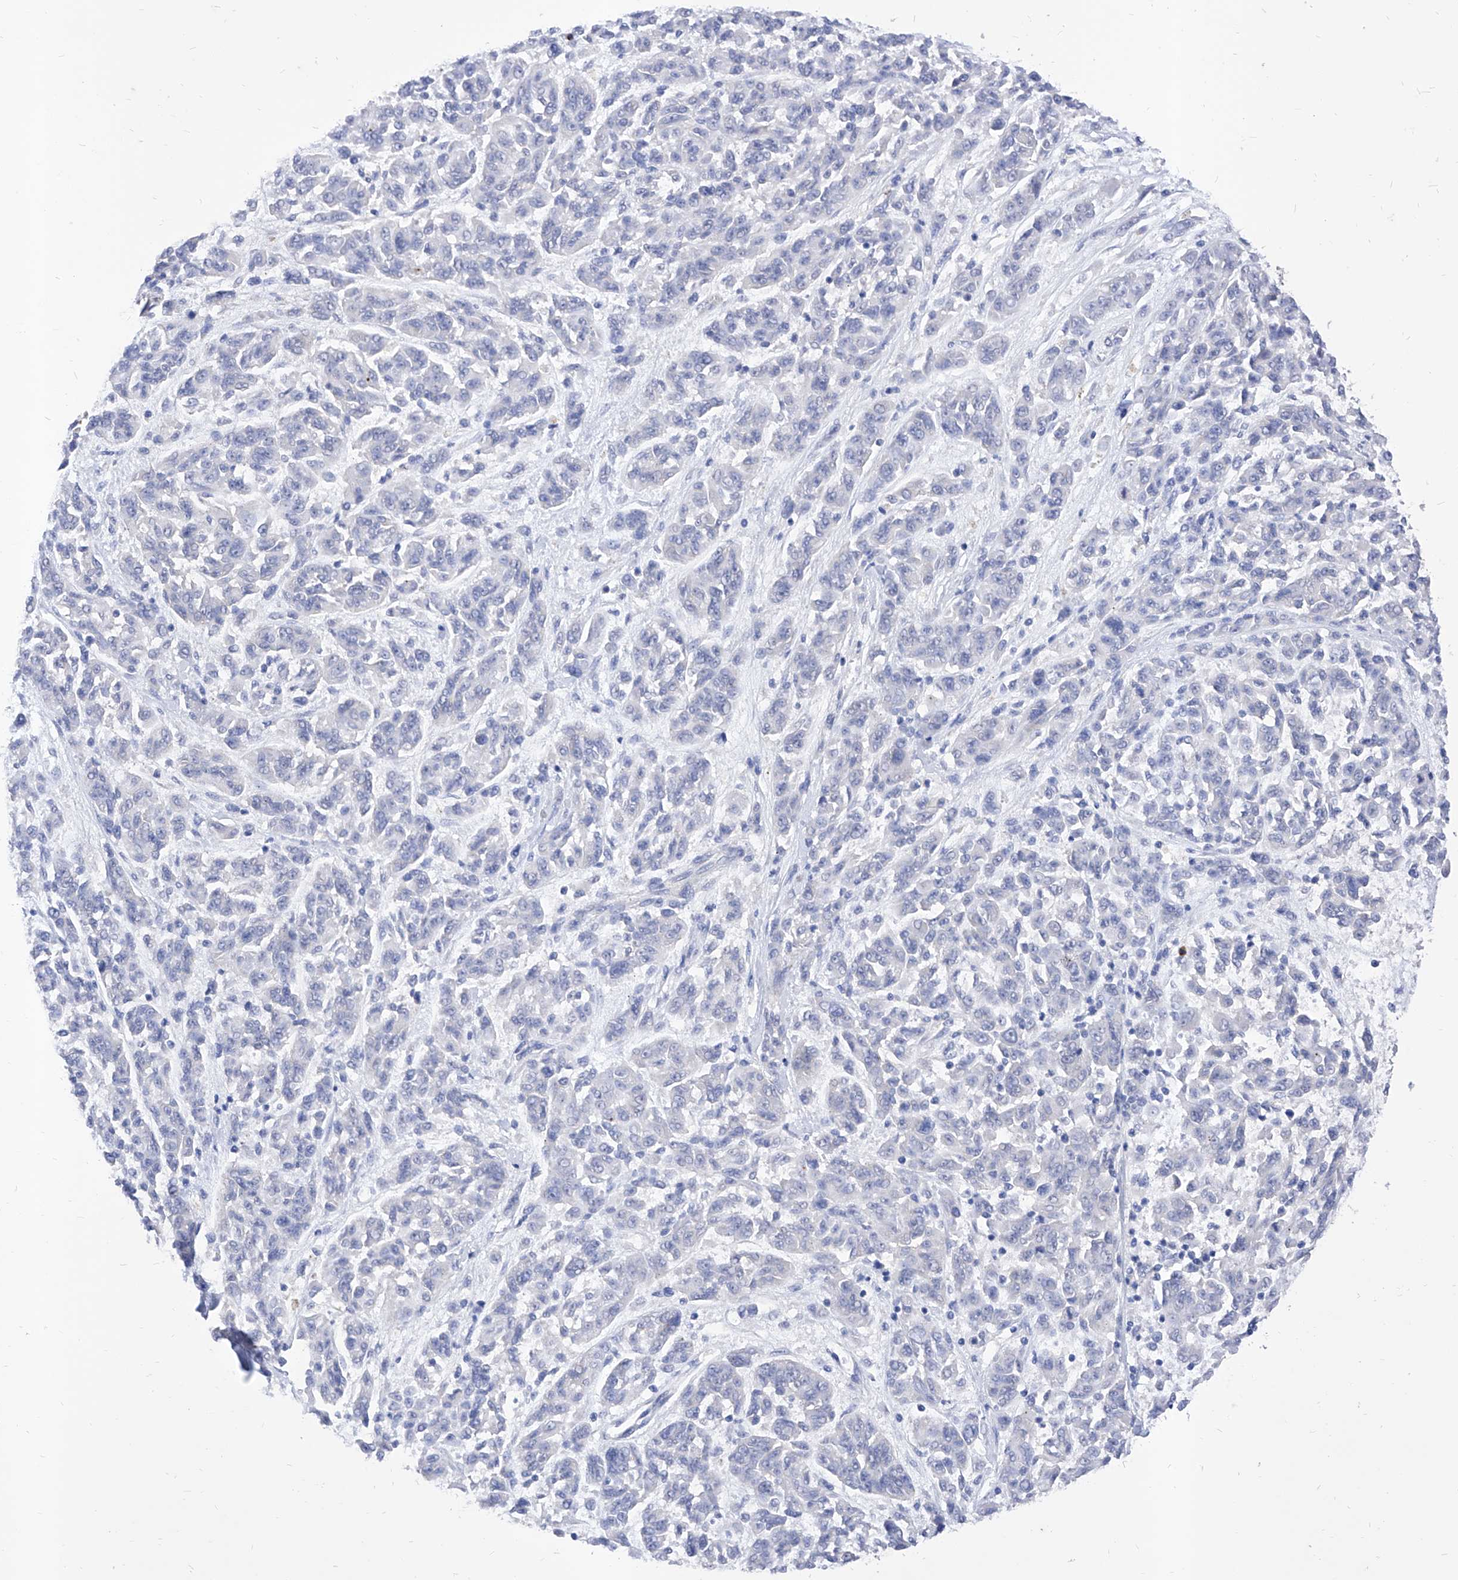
{"staining": {"intensity": "negative", "quantity": "none", "location": "none"}, "tissue": "melanoma", "cell_type": "Tumor cells", "image_type": "cancer", "snomed": [{"axis": "morphology", "description": "Malignant melanoma, NOS"}, {"axis": "topography", "description": "Skin"}], "caption": "The IHC photomicrograph has no significant expression in tumor cells of malignant melanoma tissue. (DAB (3,3'-diaminobenzidine) IHC visualized using brightfield microscopy, high magnification).", "gene": "VAX1", "patient": {"sex": "male", "age": 53}}